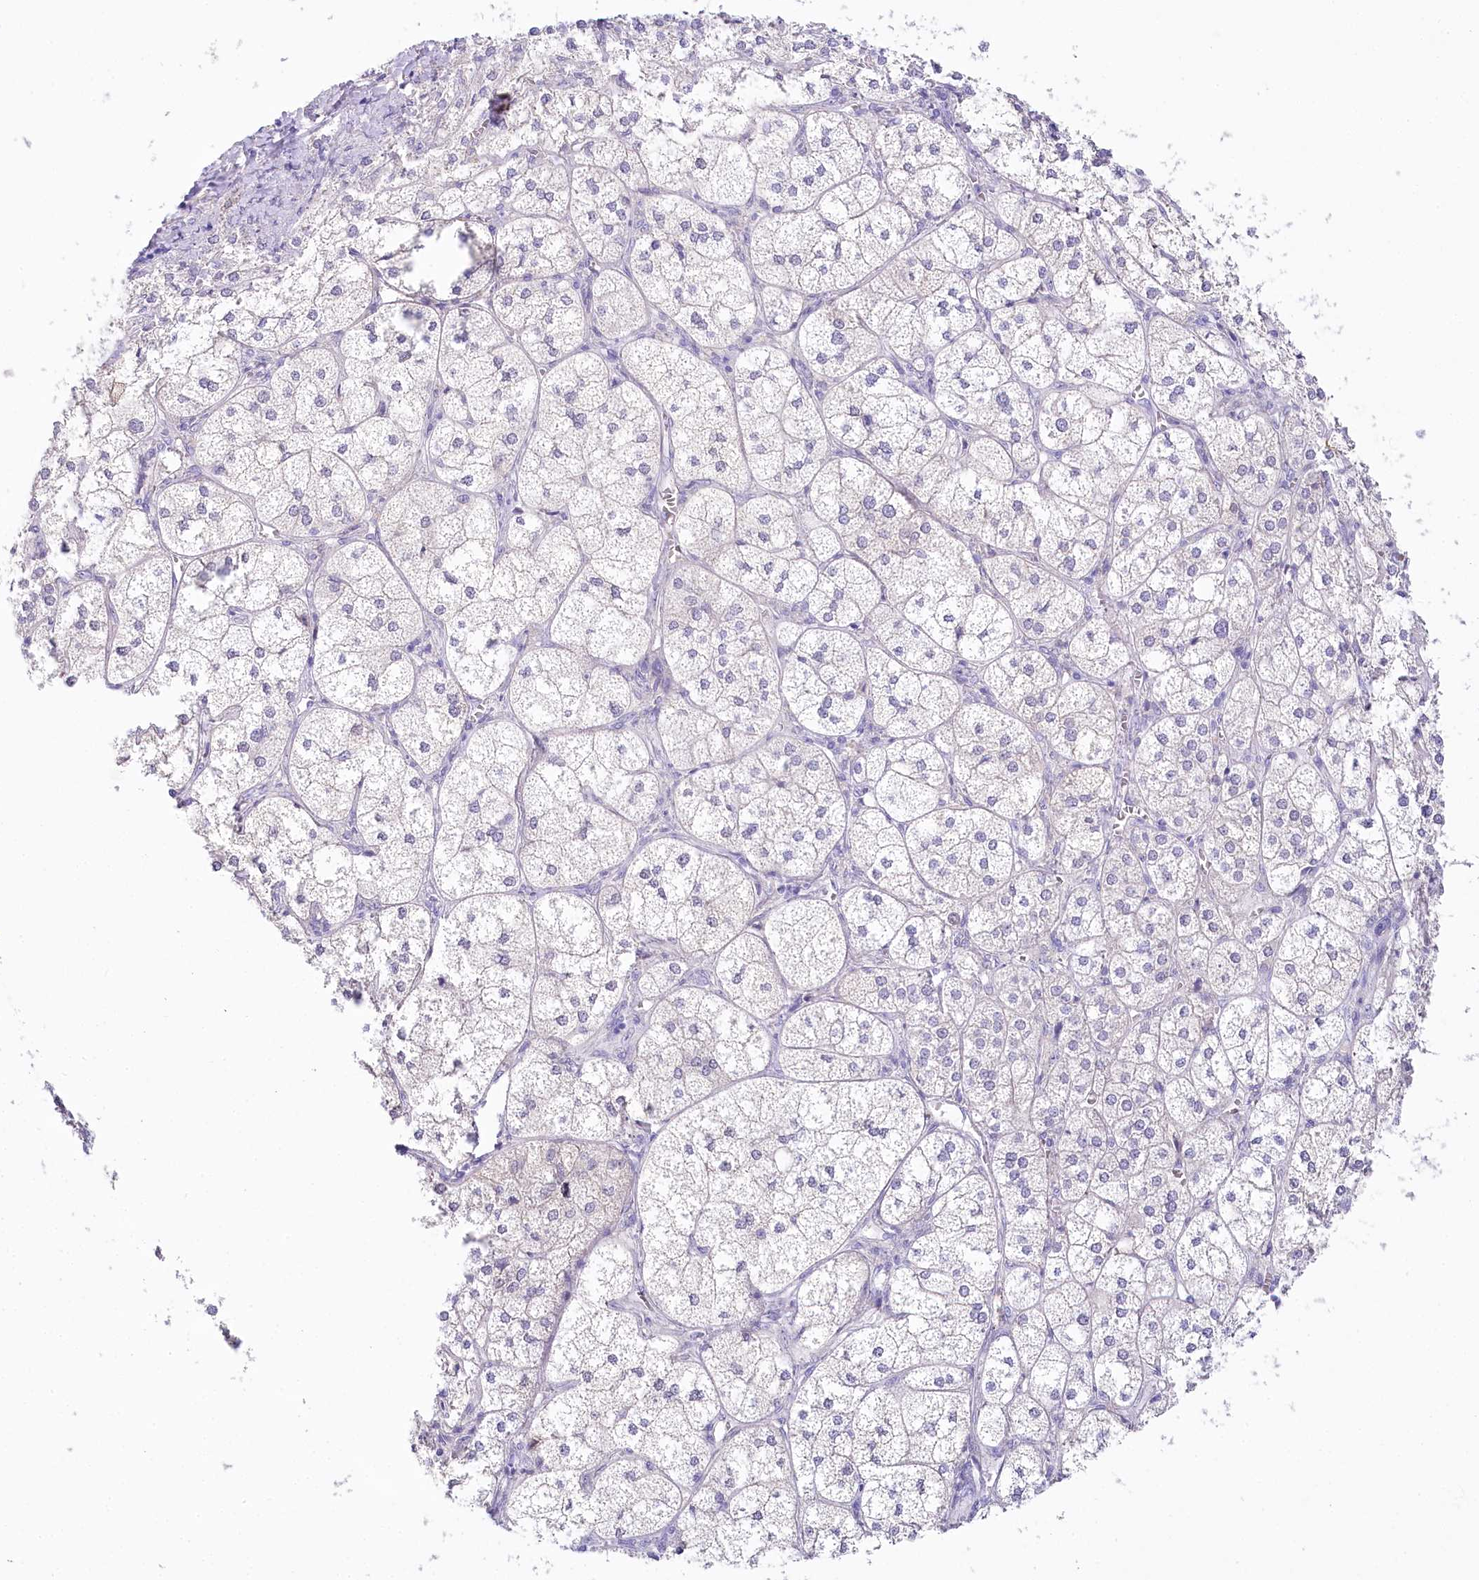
{"staining": {"intensity": "weak", "quantity": "25%-75%", "location": "cytoplasmic/membranous"}, "tissue": "adrenal gland", "cell_type": "Glandular cells", "image_type": "normal", "snomed": [{"axis": "morphology", "description": "Normal tissue, NOS"}, {"axis": "topography", "description": "Adrenal gland"}], "caption": "Brown immunohistochemical staining in benign human adrenal gland displays weak cytoplasmic/membranous expression in about 25%-75% of glandular cells. Immunohistochemistry stains the protein of interest in brown and the nuclei are stained blue.", "gene": "MYOZ1", "patient": {"sex": "female", "age": 61}}